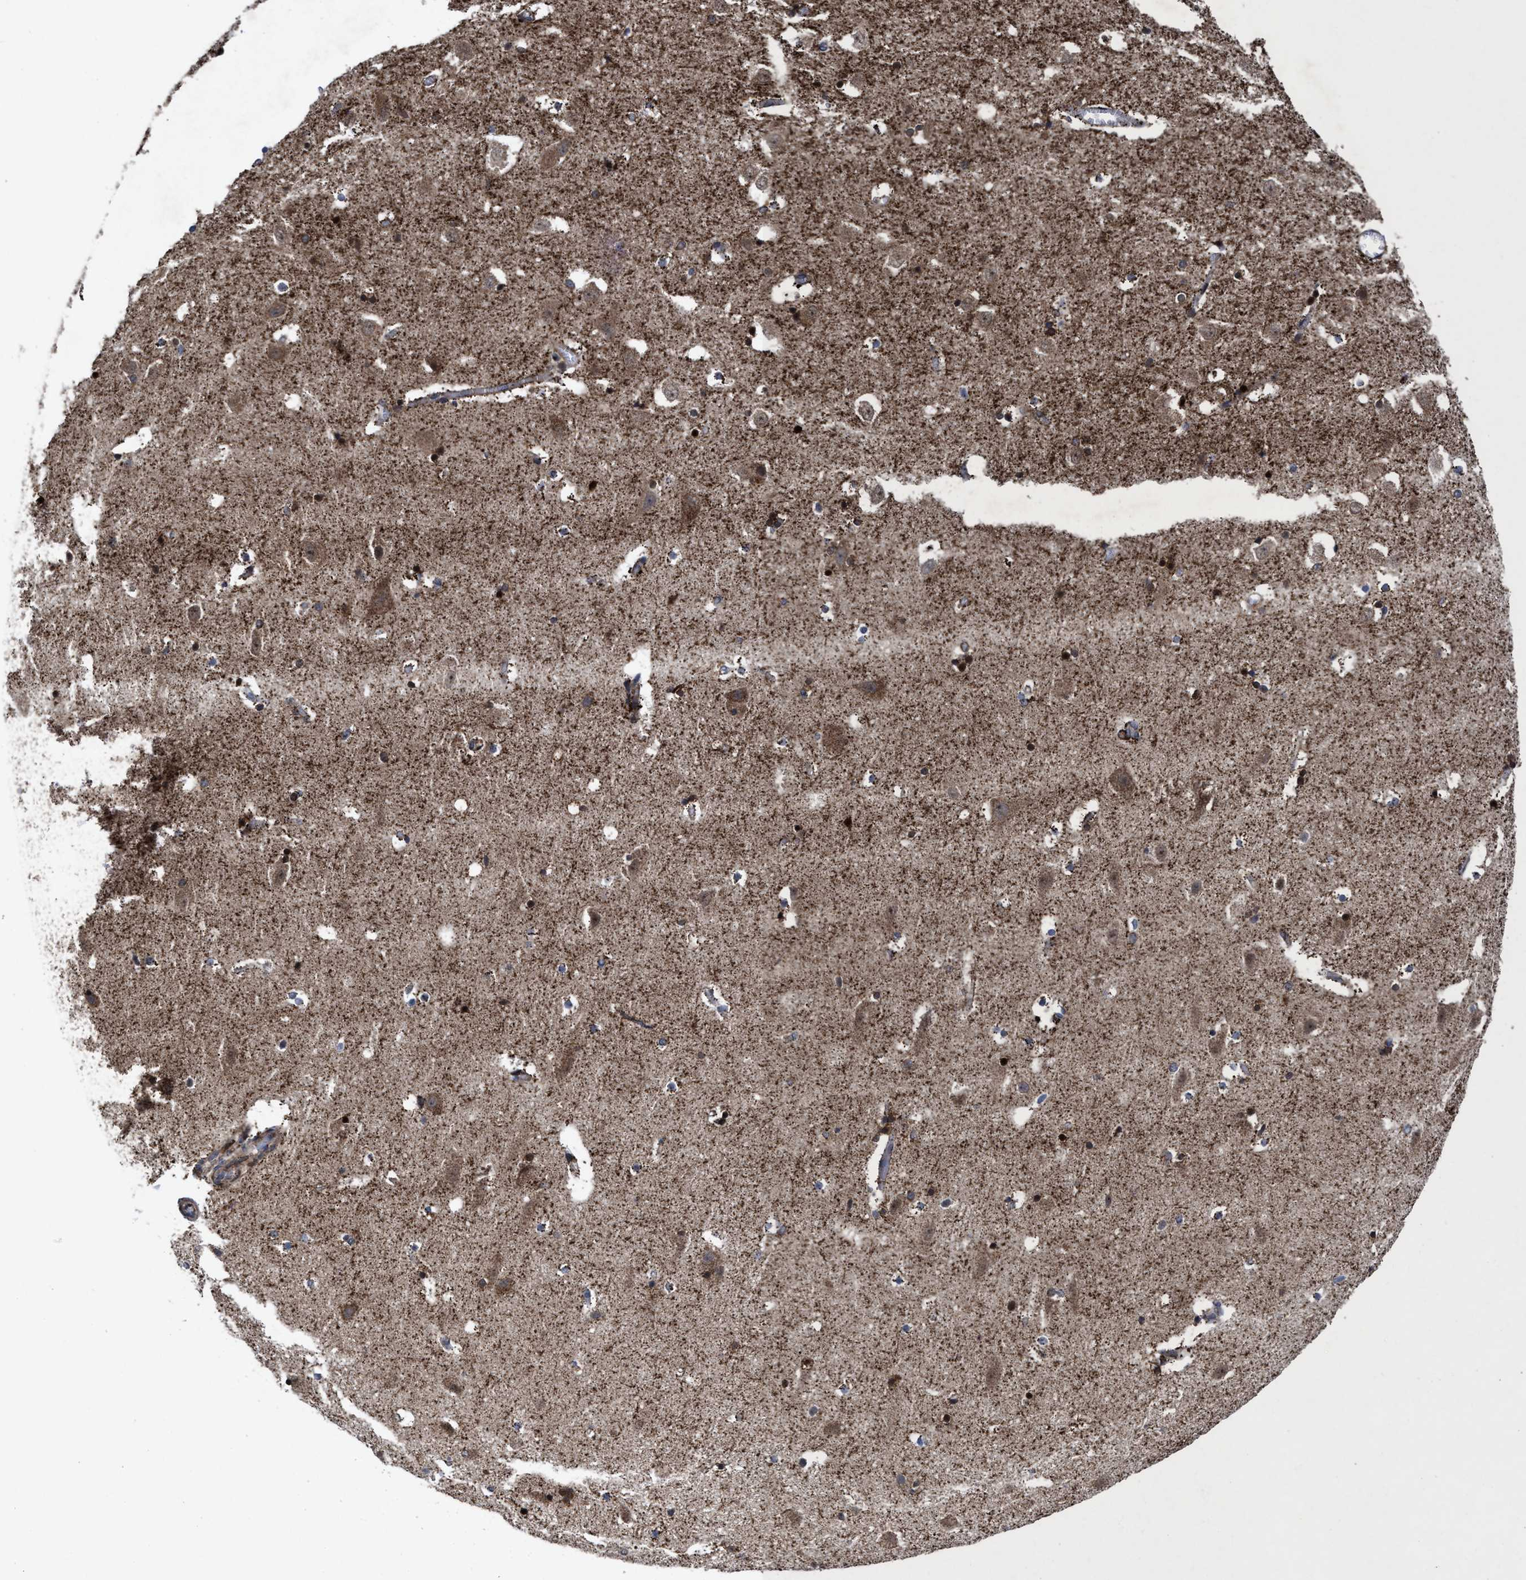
{"staining": {"intensity": "strong", "quantity": ">75%", "location": "cytoplasmic/membranous,nuclear"}, "tissue": "hippocampus", "cell_type": "Glial cells", "image_type": "normal", "snomed": [{"axis": "morphology", "description": "Normal tissue, NOS"}, {"axis": "topography", "description": "Hippocampus"}], "caption": "Immunohistochemical staining of unremarkable hippocampus displays strong cytoplasmic/membranous,nuclear protein expression in about >75% of glial cells. (DAB (3,3'-diaminobenzidine) = brown stain, brightfield microscopy at high magnification).", "gene": "MRPL50", "patient": {"sex": "male", "age": 45}}